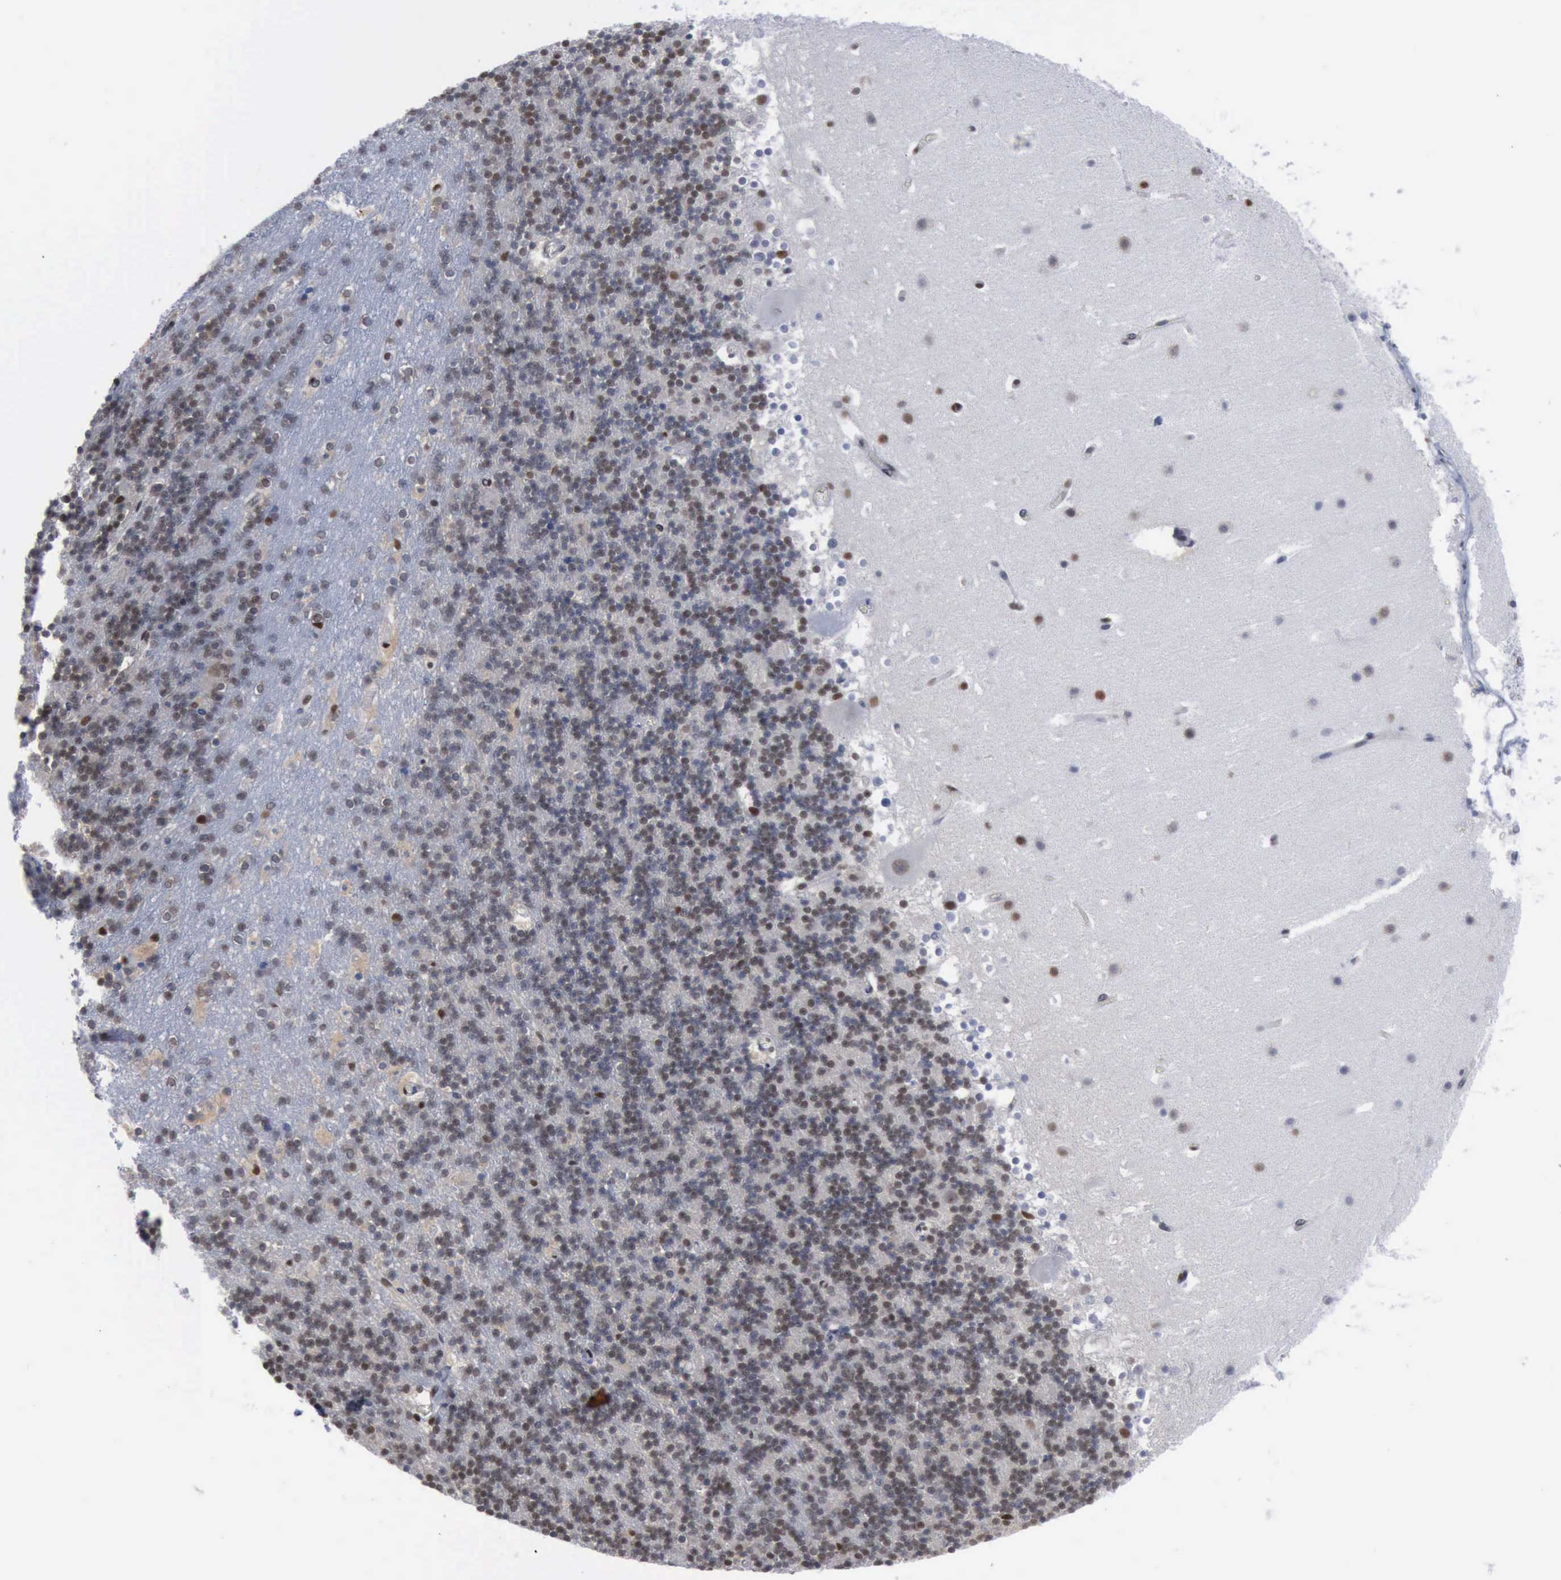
{"staining": {"intensity": "weak", "quantity": ">75%", "location": "nuclear"}, "tissue": "cerebellum", "cell_type": "Cells in granular layer", "image_type": "normal", "snomed": [{"axis": "morphology", "description": "Normal tissue, NOS"}, {"axis": "topography", "description": "Cerebellum"}], "caption": "An immunohistochemistry micrograph of unremarkable tissue is shown. Protein staining in brown shows weak nuclear positivity in cerebellum within cells in granular layer.", "gene": "PCNA", "patient": {"sex": "male", "age": 45}}